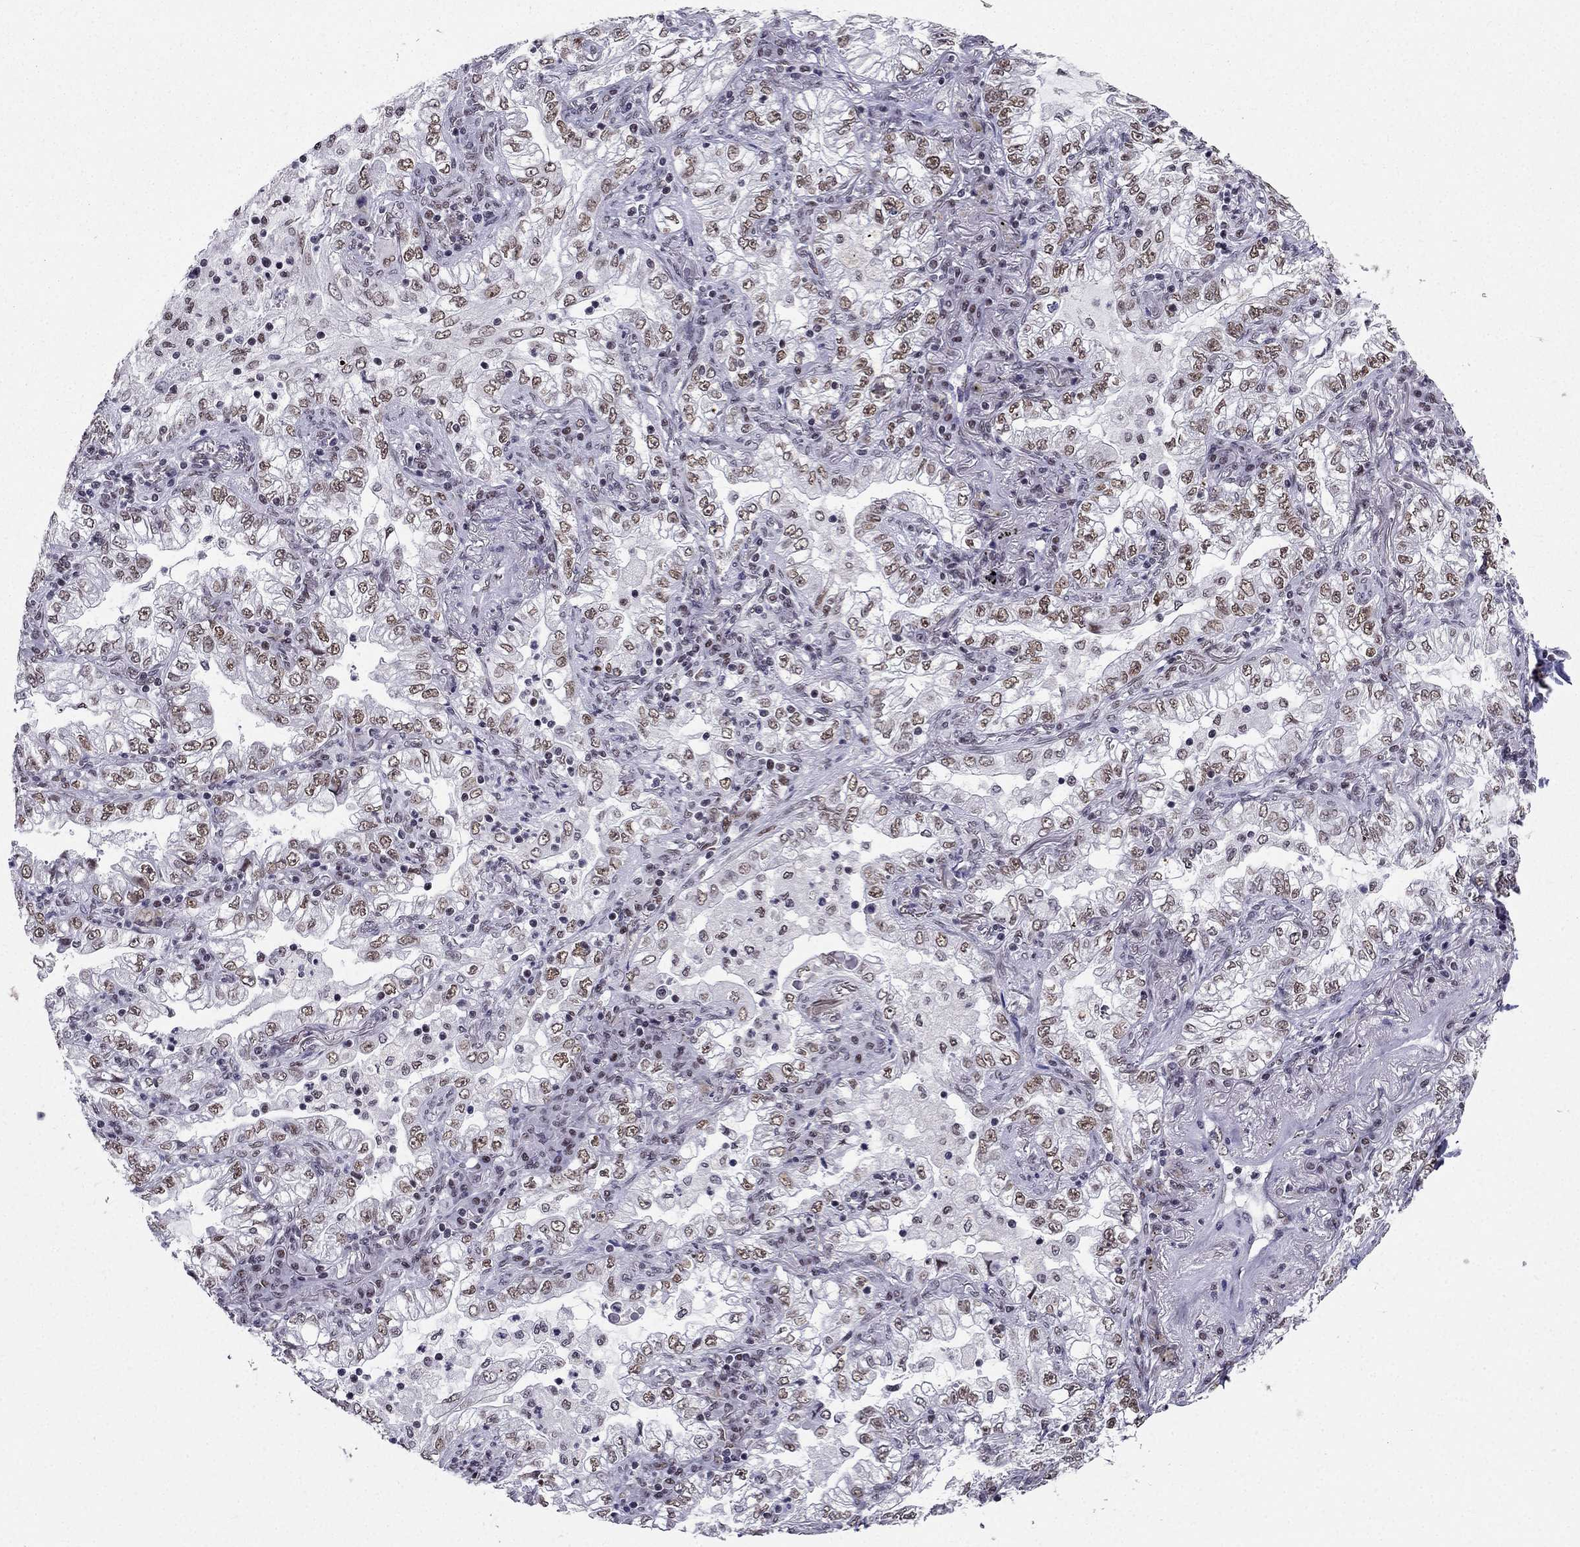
{"staining": {"intensity": "weak", "quantity": ">75%", "location": "nuclear"}, "tissue": "lung cancer", "cell_type": "Tumor cells", "image_type": "cancer", "snomed": [{"axis": "morphology", "description": "Adenocarcinoma, NOS"}, {"axis": "topography", "description": "Lung"}], "caption": "A brown stain shows weak nuclear expression of a protein in lung adenocarcinoma tumor cells.", "gene": "ZNF420", "patient": {"sex": "female", "age": 73}}